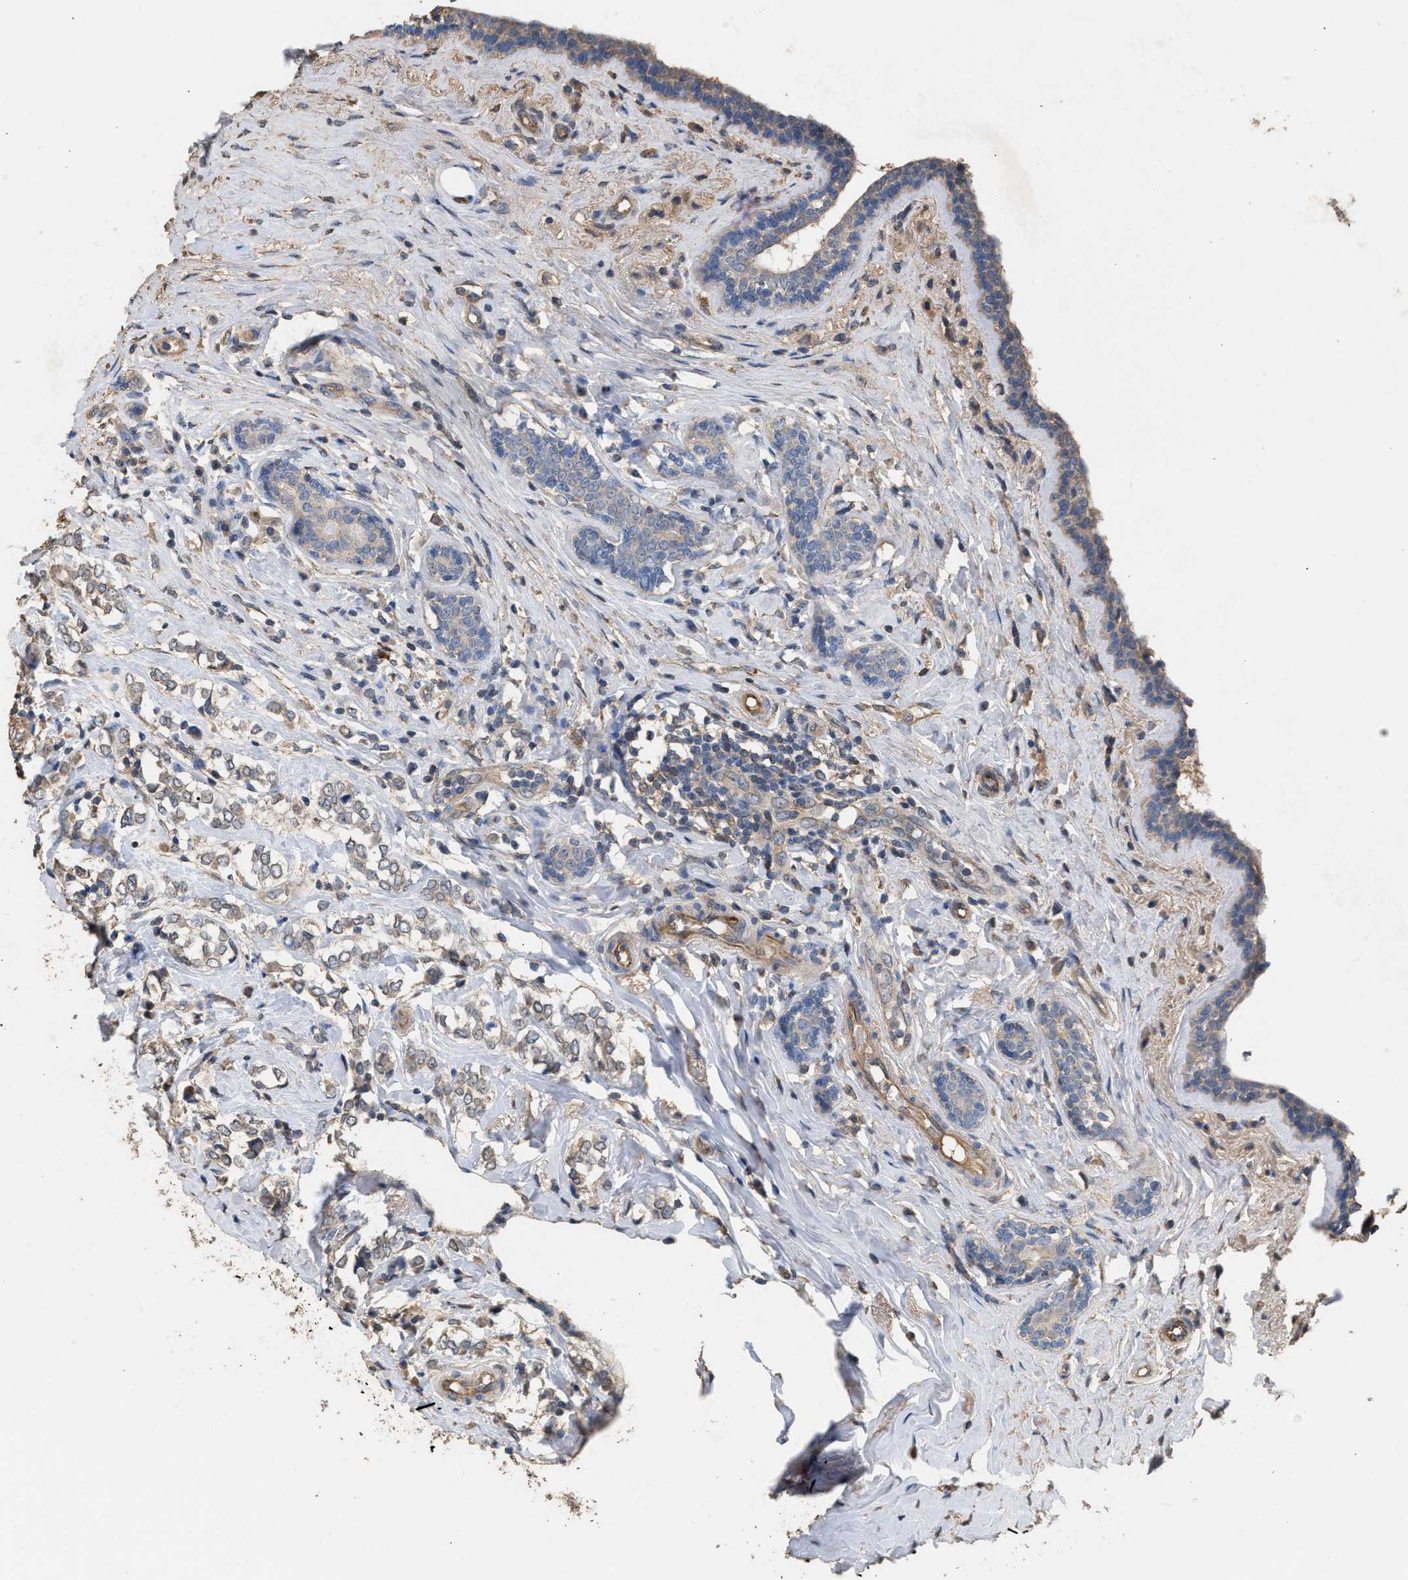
{"staining": {"intensity": "weak", "quantity": ">75%", "location": "cytoplasmic/membranous"}, "tissue": "breast cancer", "cell_type": "Tumor cells", "image_type": "cancer", "snomed": [{"axis": "morphology", "description": "Normal tissue, NOS"}, {"axis": "morphology", "description": "Lobular carcinoma"}, {"axis": "topography", "description": "Breast"}], "caption": "Protein expression analysis of breast cancer (lobular carcinoma) reveals weak cytoplasmic/membranous staining in about >75% of tumor cells. The staining was performed using DAB (3,3'-diaminobenzidine), with brown indicating positive protein expression. Nuclei are stained blue with hematoxylin.", "gene": "HTRA3", "patient": {"sex": "female", "age": 47}}